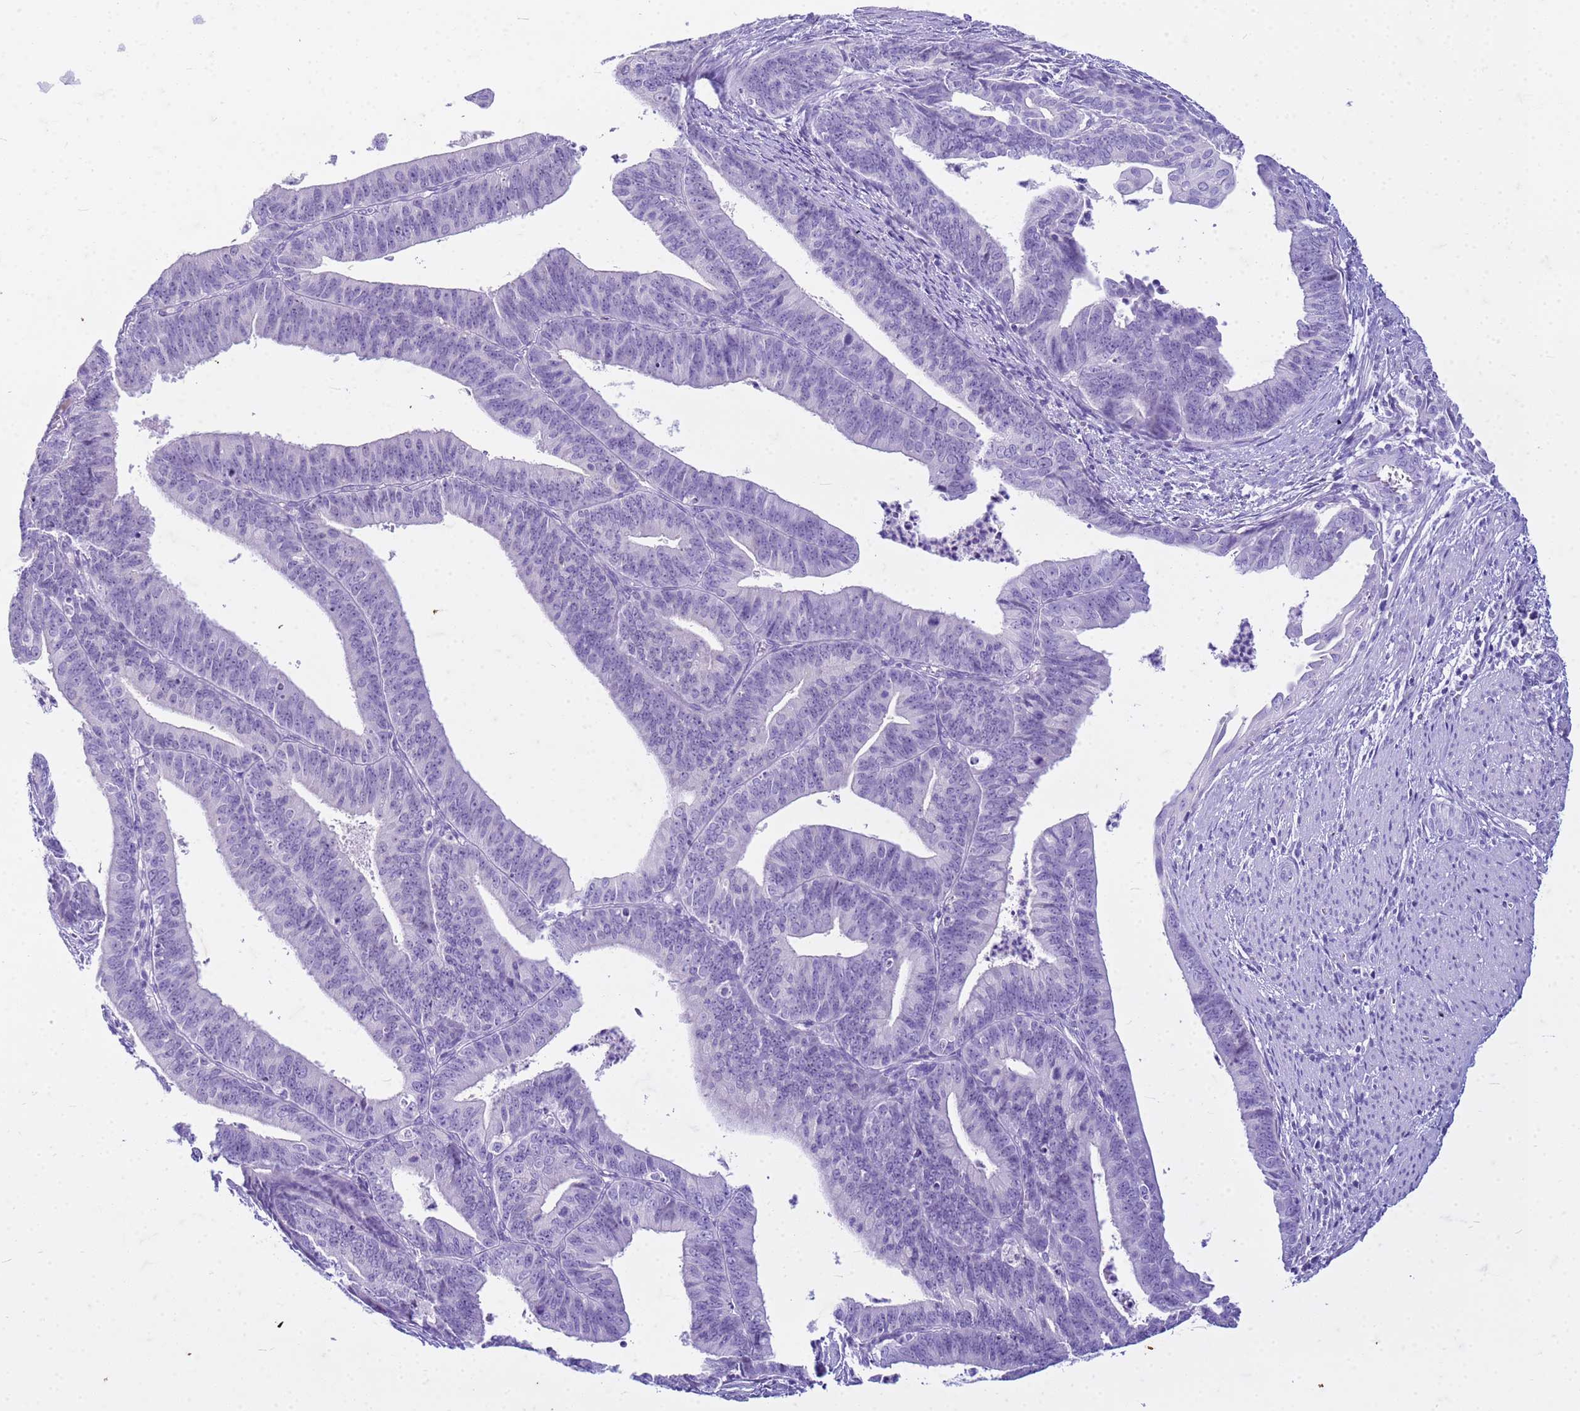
{"staining": {"intensity": "negative", "quantity": "none", "location": "none"}, "tissue": "endometrial cancer", "cell_type": "Tumor cells", "image_type": "cancer", "snomed": [{"axis": "morphology", "description": "Adenocarcinoma, NOS"}, {"axis": "topography", "description": "Endometrium"}], "caption": "High magnification brightfield microscopy of endometrial cancer (adenocarcinoma) stained with DAB (3,3'-diaminobenzidine) (brown) and counterstained with hematoxylin (blue): tumor cells show no significant expression.", "gene": "CFAP100", "patient": {"sex": "female", "age": 73}}